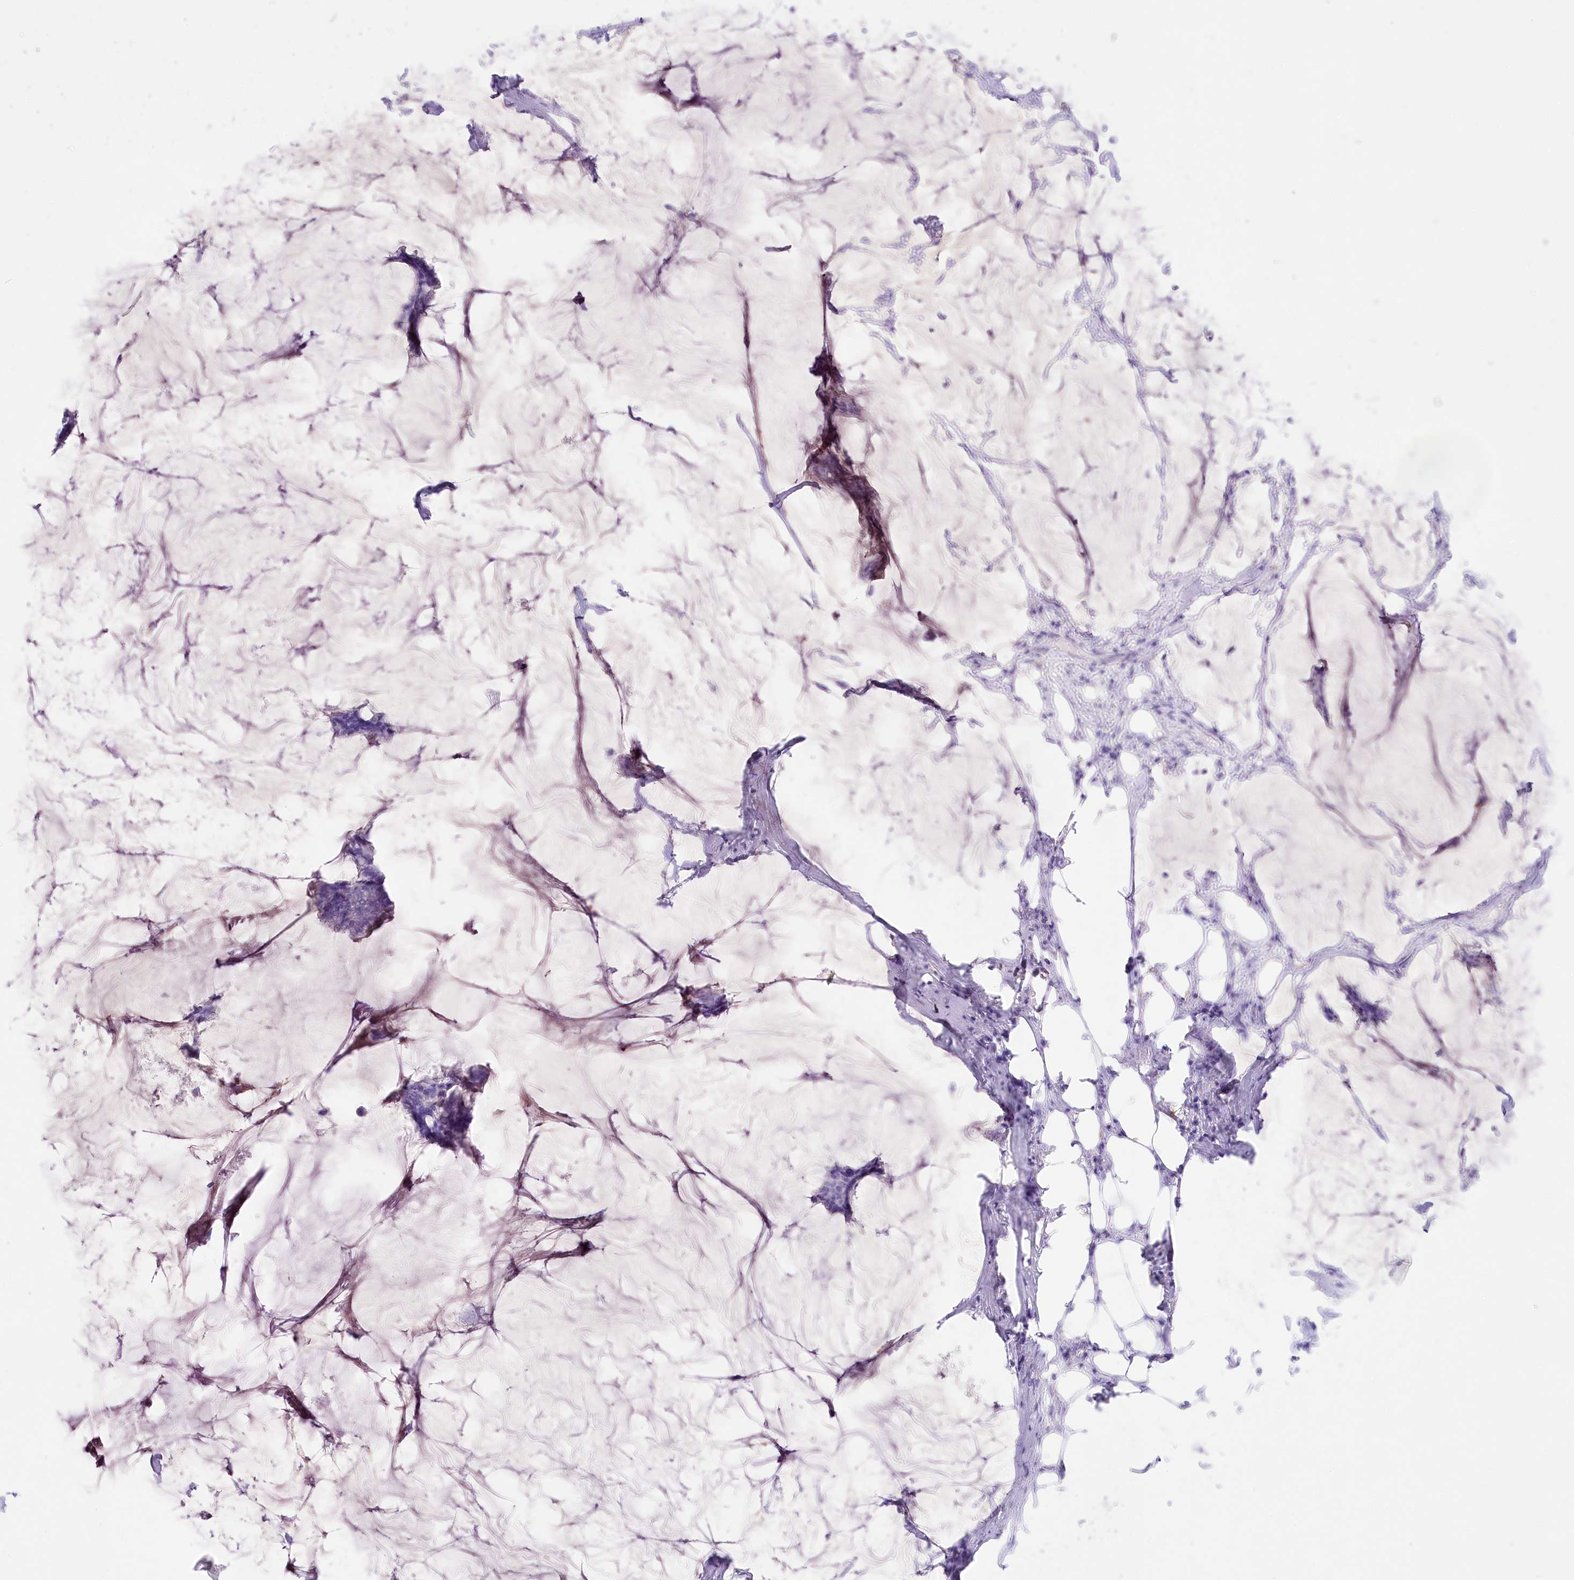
{"staining": {"intensity": "negative", "quantity": "none", "location": "none"}, "tissue": "breast cancer", "cell_type": "Tumor cells", "image_type": "cancer", "snomed": [{"axis": "morphology", "description": "Duct carcinoma"}, {"axis": "topography", "description": "Breast"}], "caption": "Immunohistochemistry (IHC) of infiltrating ductal carcinoma (breast) demonstrates no staining in tumor cells.", "gene": "PBLD", "patient": {"sex": "female", "age": 93}}